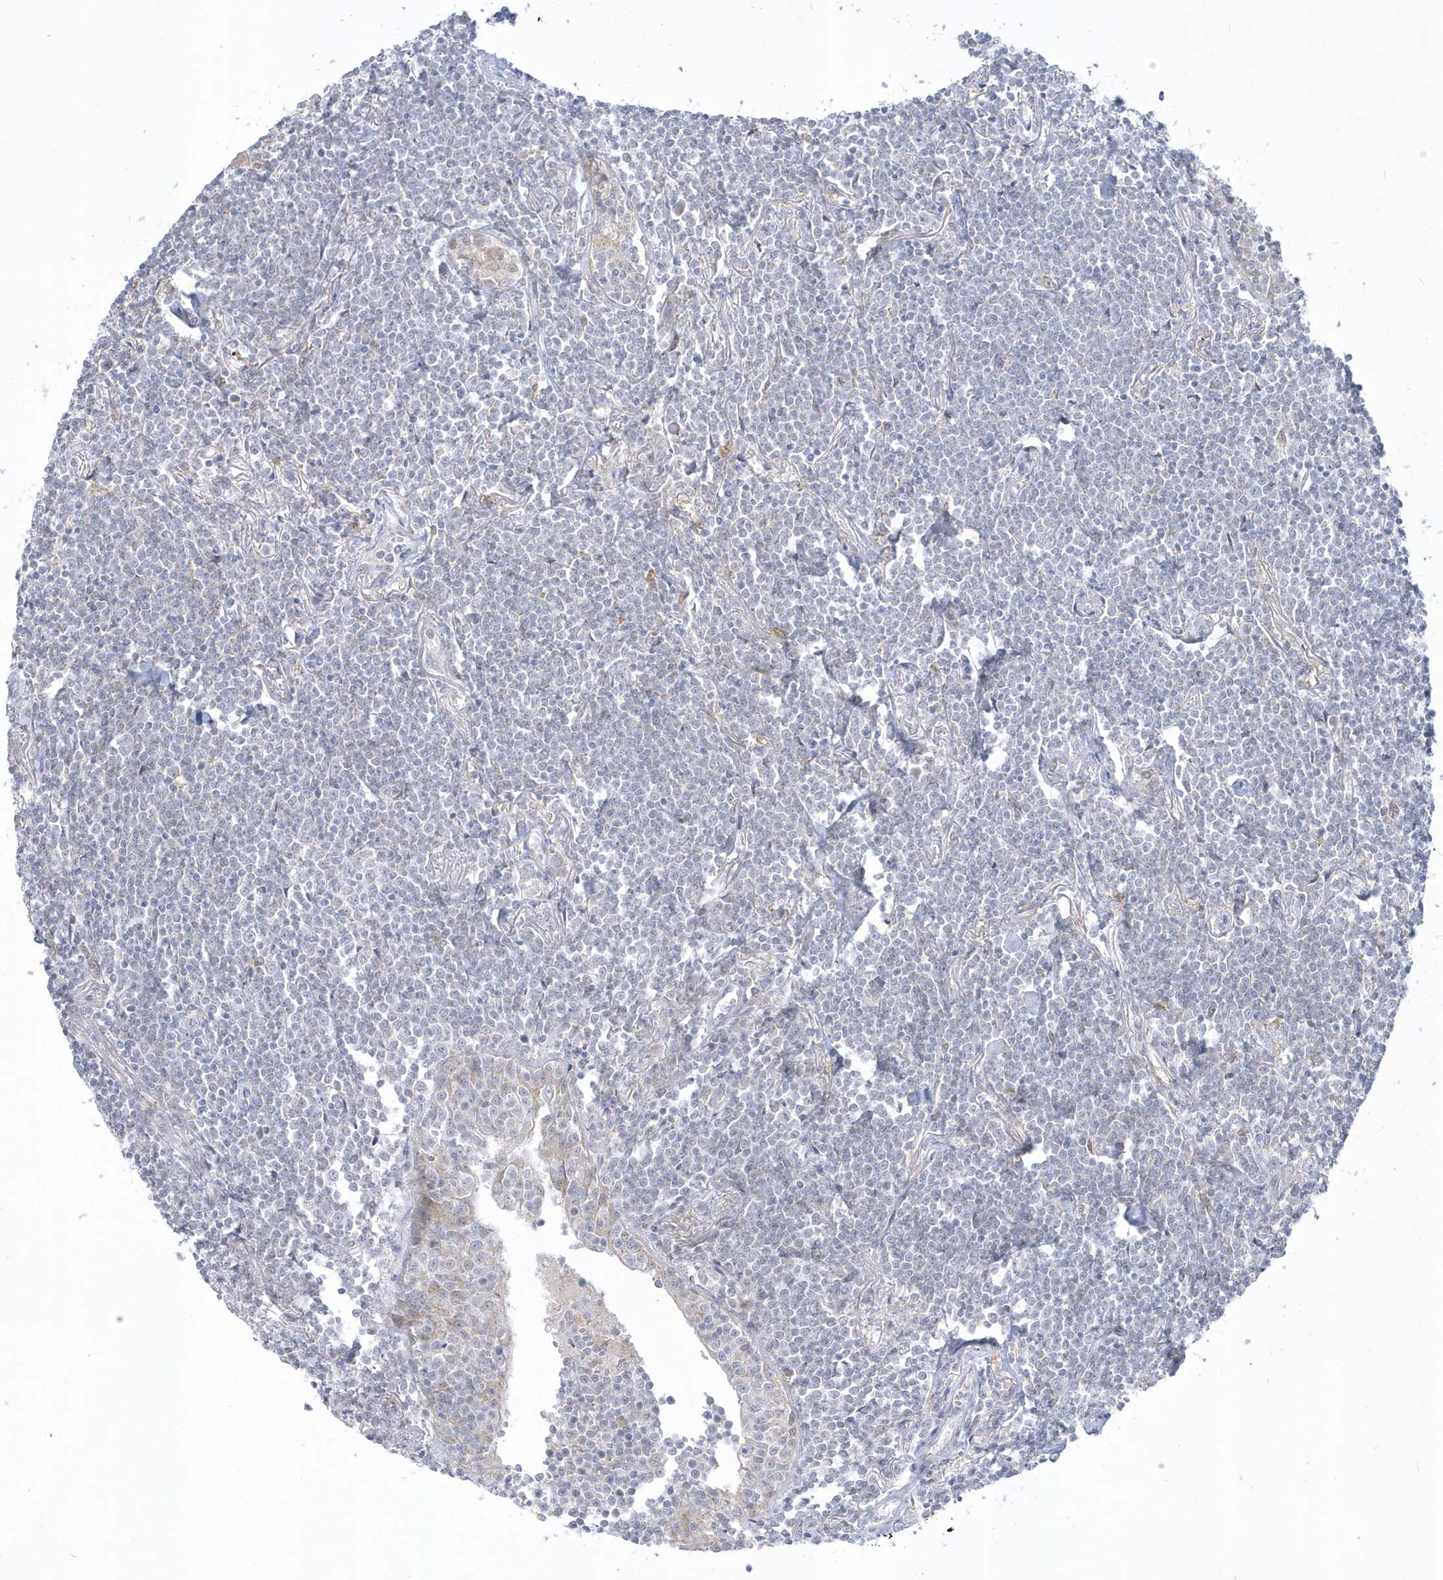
{"staining": {"intensity": "negative", "quantity": "none", "location": "none"}, "tissue": "lymphoma", "cell_type": "Tumor cells", "image_type": "cancer", "snomed": [{"axis": "morphology", "description": "Malignant lymphoma, non-Hodgkin's type, Low grade"}, {"axis": "topography", "description": "Lung"}], "caption": "Immunohistochemistry (IHC) image of neoplastic tissue: low-grade malignant lymphoma, non-Hodgkin's type stained with DAB (3,3'-diaminobenzidine) exhibits no significant protein staining in tumor cells.", "gene": "PCBD1", "patient": {"sex": "female", "age": 71}}